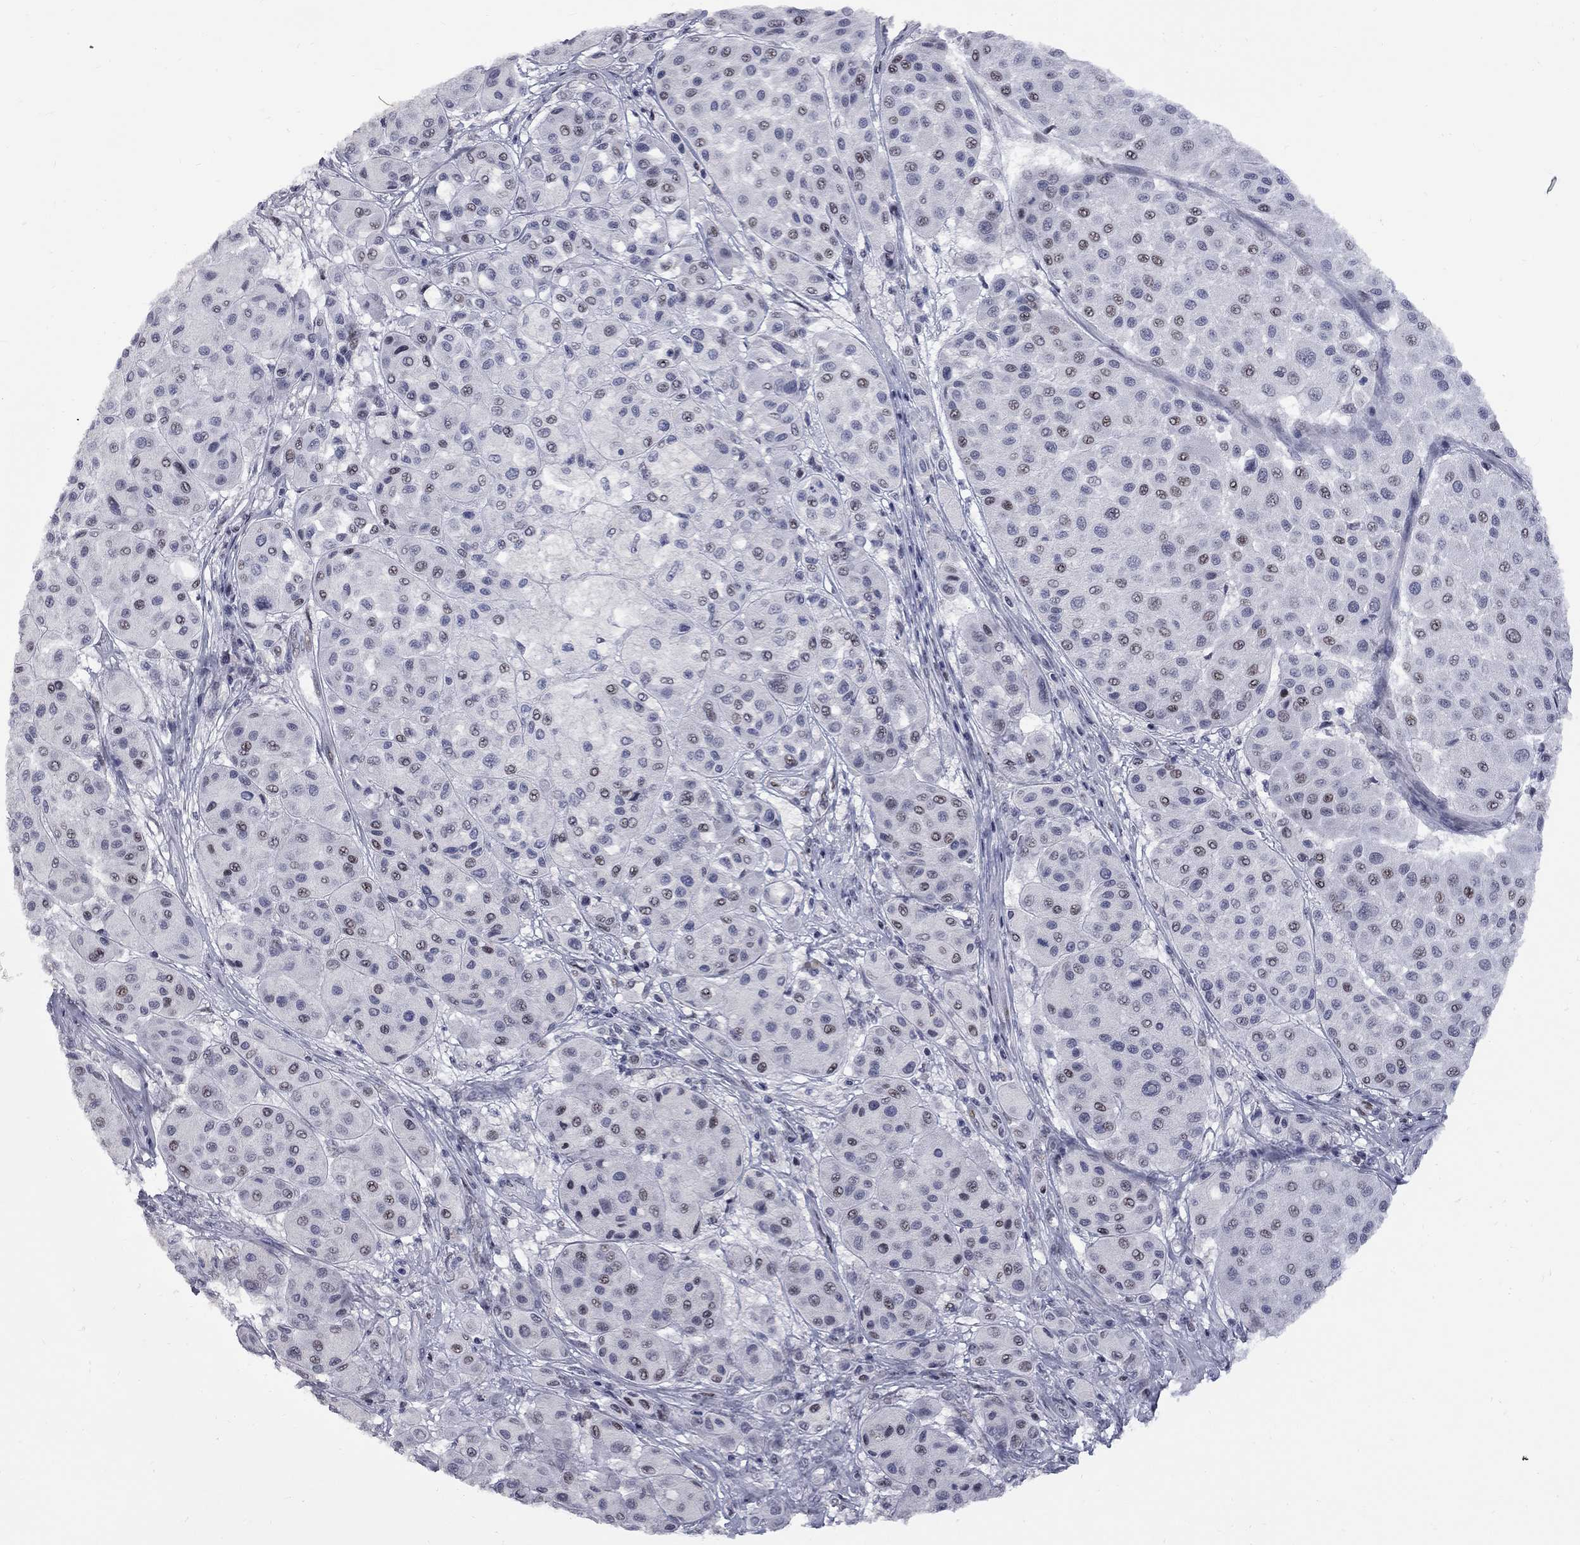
{"staining": {"intensity": "weak", "quantity": "<25%", "location": "nuclear"}, "tissue": "melanoma", "cell_type": "Tumor cells", "image_type": "cancer", "snomed": [{"axis": "morphology", "description": "Malignant melanoma, Metastatic site"}, {"axis": "topography", "description": "Smooth muscle"}], "caption": "High power microscopy image of an IHC image of melanoma, revealing no significant staining in tumor cells.", "gene": "ZNF154", "patient": {"sex": "male", "age": 41}}